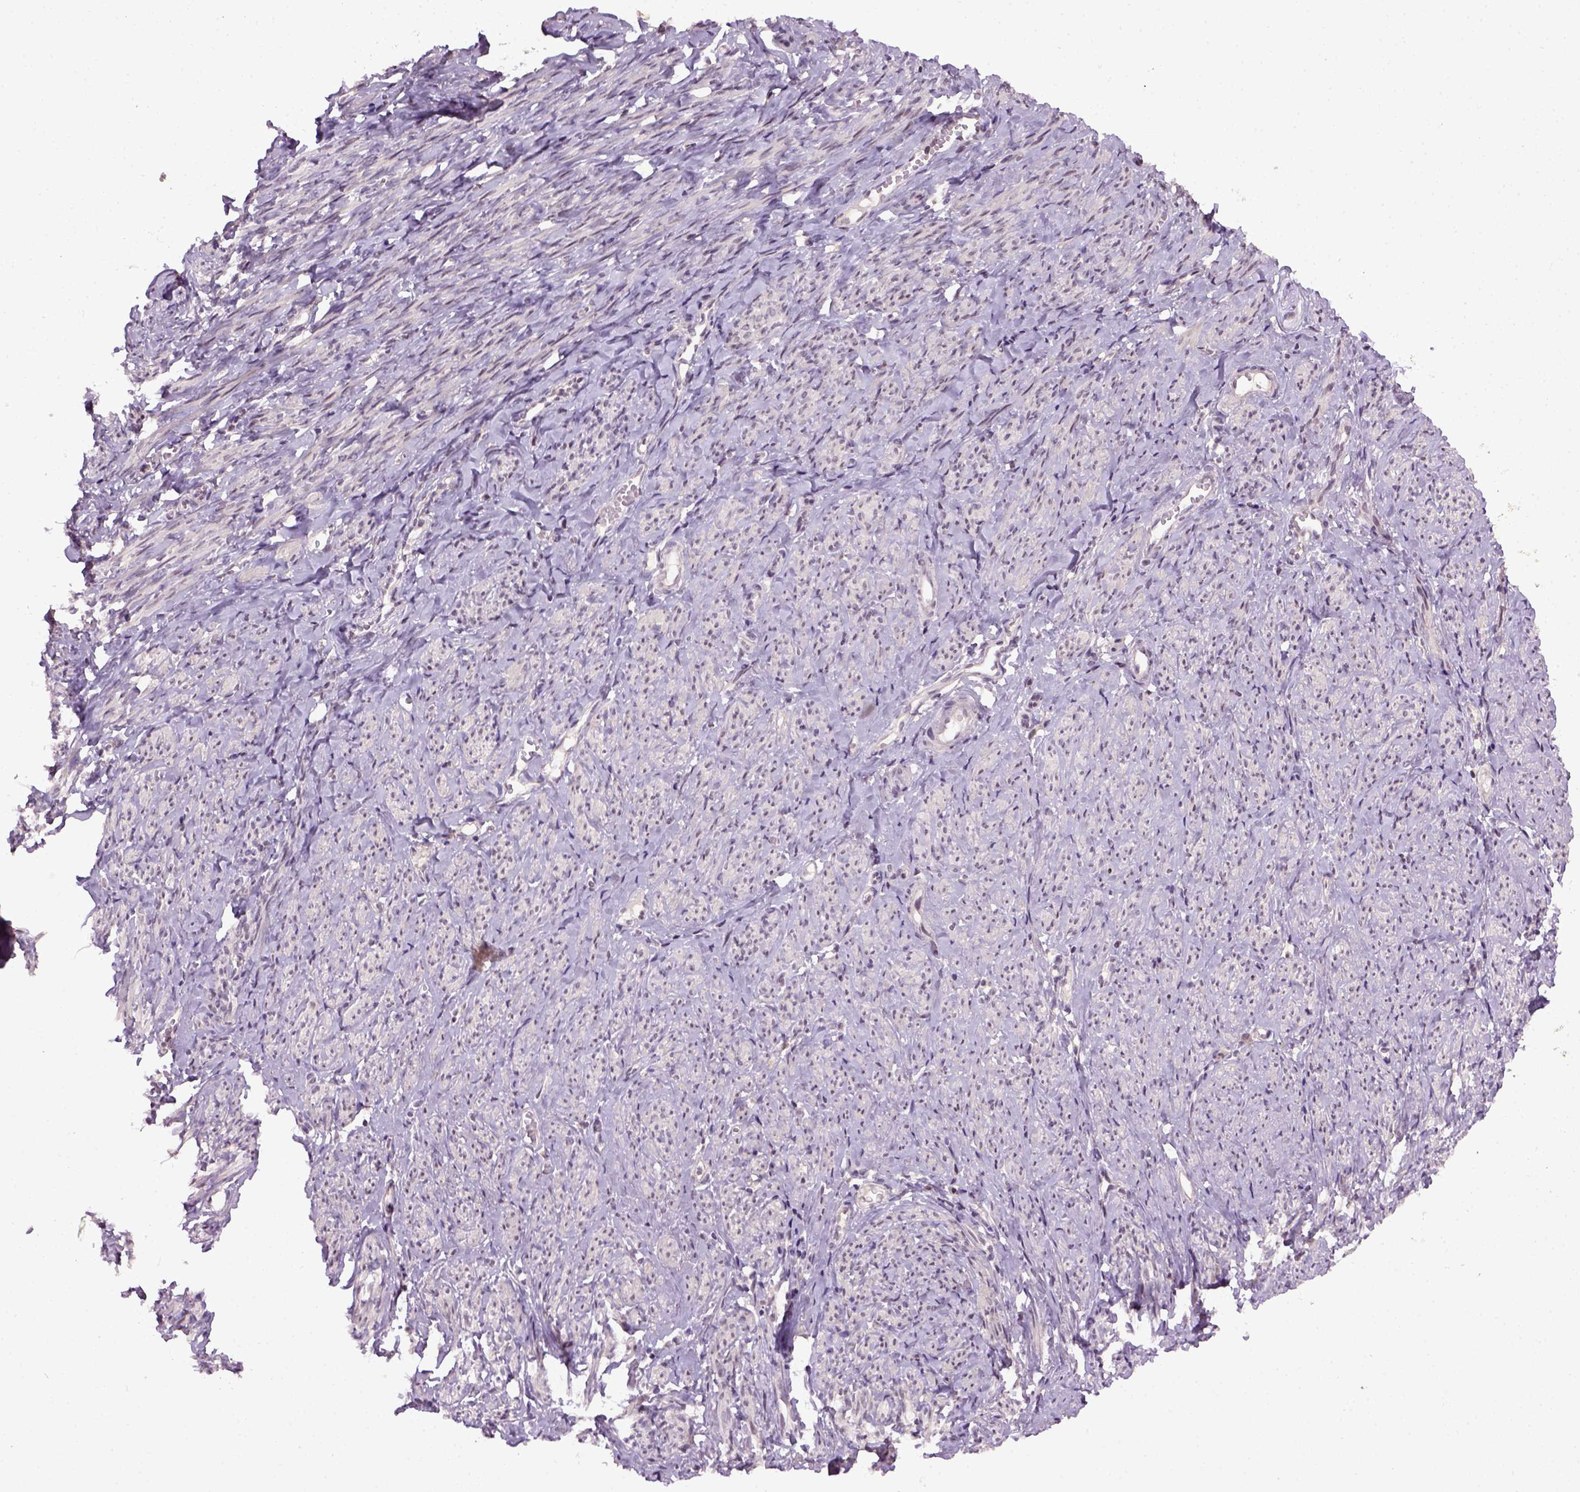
{"staining": {"intensity": "weak", "quantity": "25%-75%", "location": "nuclear"}, "tissue": "smooth muscle", "cell_type": "Smooth muscle cells", "image_type": "normal", "snomed": [{"axis": "morphology", "description": "Normal tissue, NOS"}, {"axis": "topography", "description": "Smooth muscle"}], "caption": "Immunohistochemical staining of benign smooth muscle displays weak nuclear protein positivity in about 25%-75% of smooth muscle cells. (Brightfield microscopy of DAB IHC at high magnification).", "gene": "RAB43", "patient": {"sex": "female", "age": 65}}